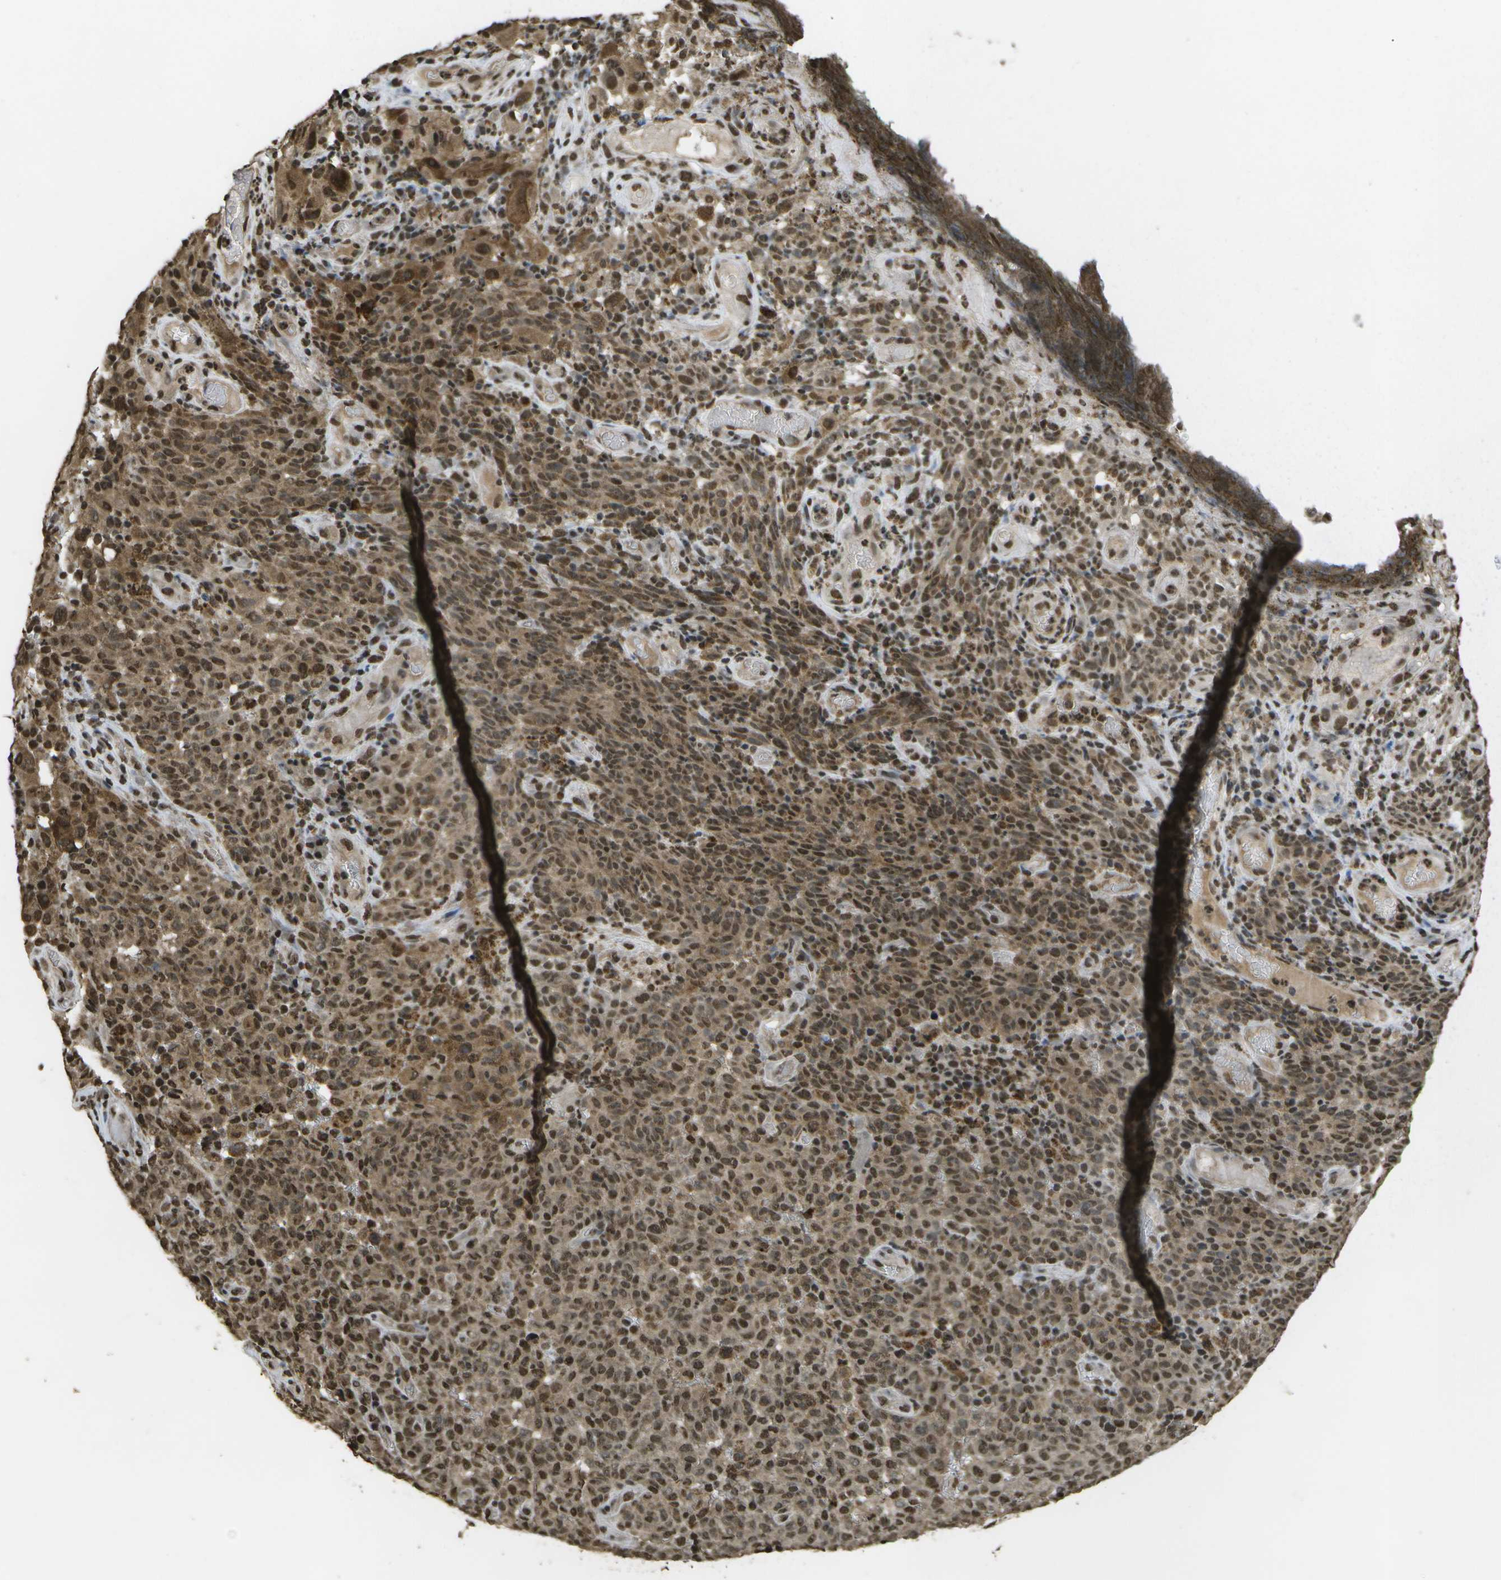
{"staining": {"intensity": "strong", "quantity": ">75%", "location": "cytoplasmic/membranous,nuclear"}, "tissue": "melanoma", "cell_type": "Tumor cells", "image_type": "cancer", "snomed": [{"axis": "morphology", "description": "Malignant melanoma, NOS"}, {"axis": "topography", "description": "Skin"}], "caption": "Malignant melanoma stained with DAB (3,3'-diaminobenzidine) immunohistochemistry displays high levels of strong cytoplasmic/membranous and nuclear positivity in about >75% of tumor cells.", "gene": "SPEN", "patient": {"sex": "female", "age": 82}}